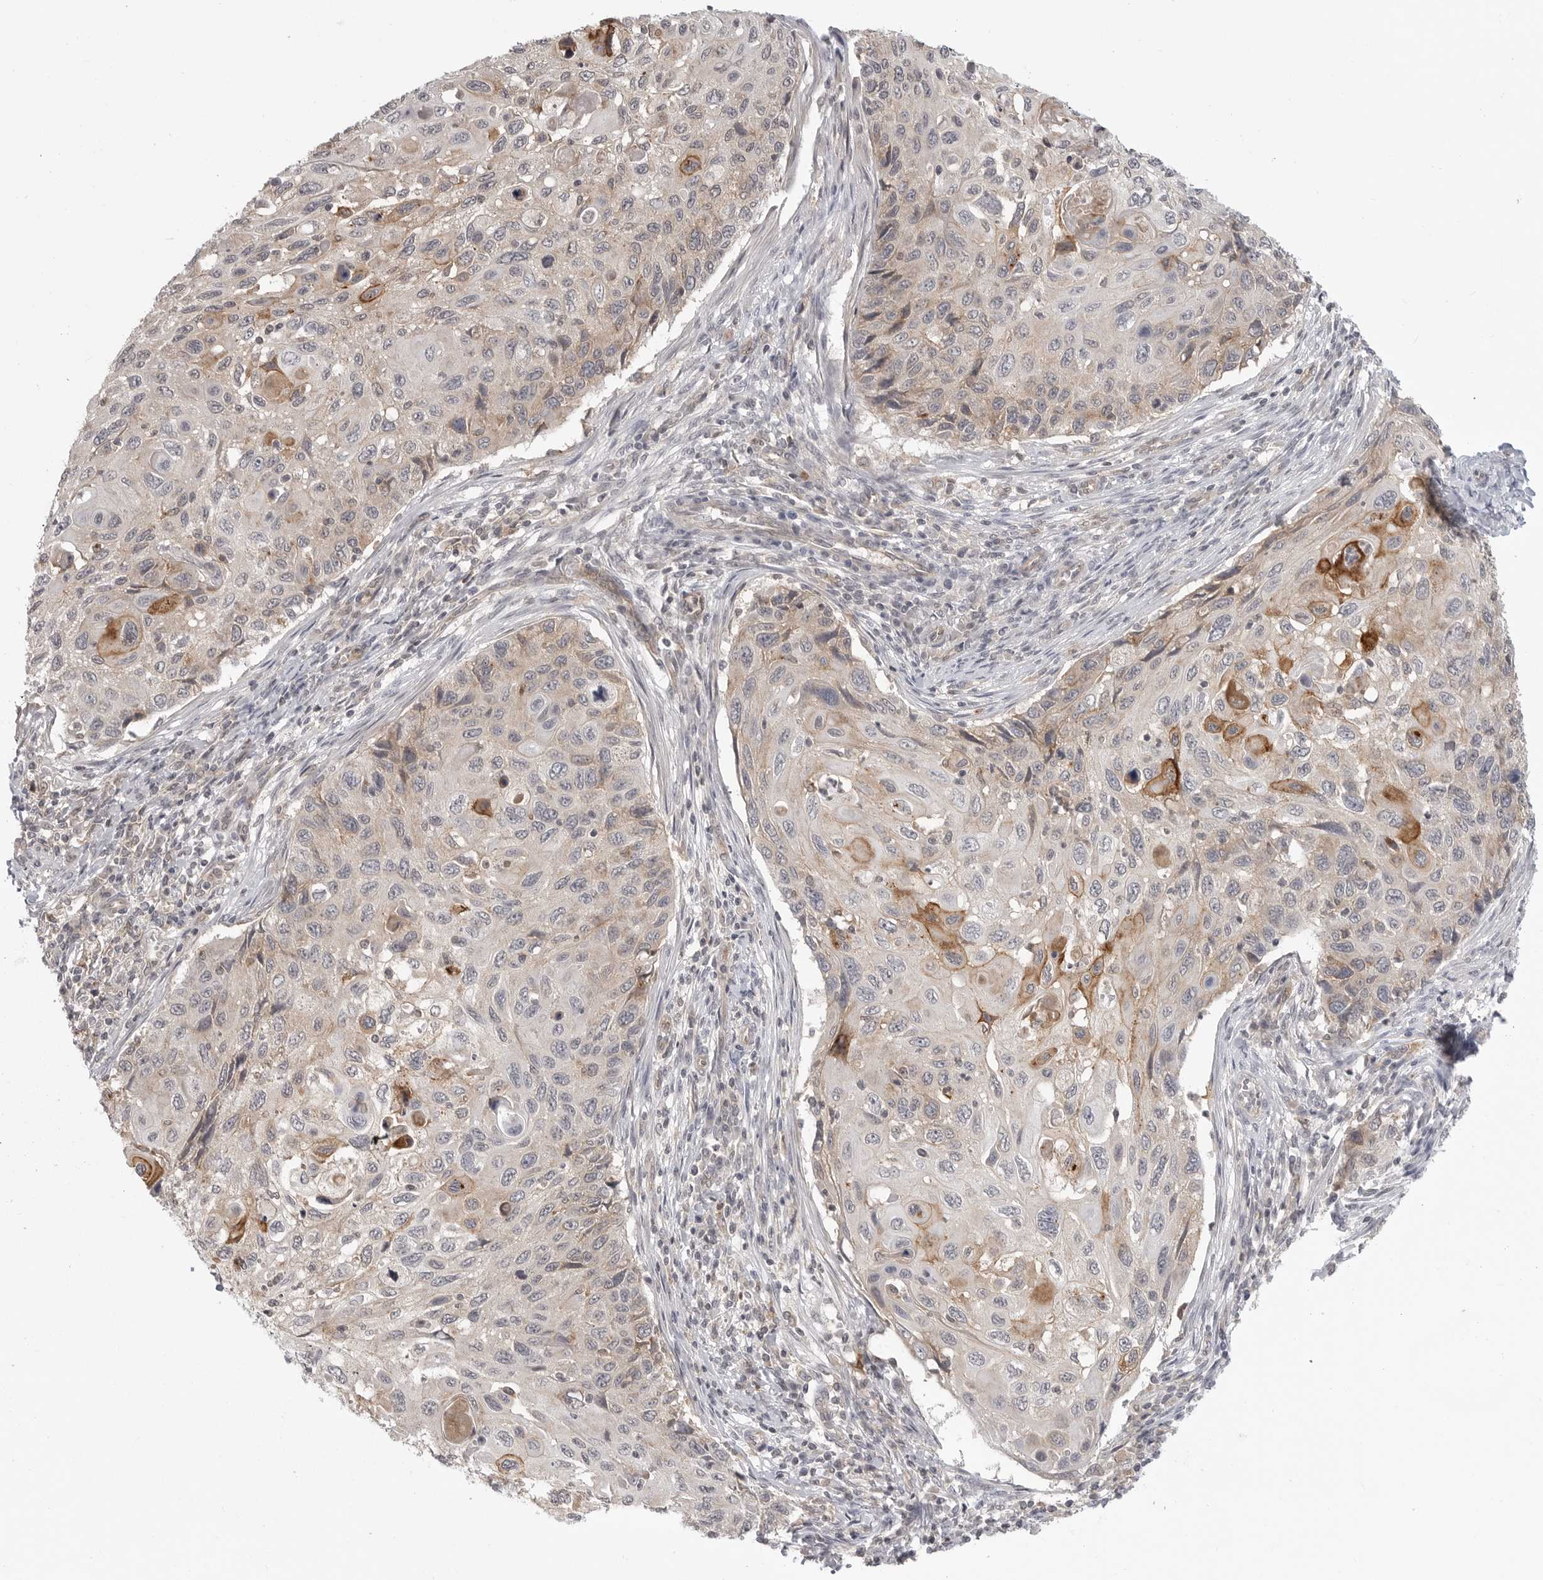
{"staining": {"intensity": "moderate", "quantity": "<25%", "location": "cytoplasmic/membranous"}, "tissue": "cervical cancer", "cell_type": "Tumor cells", "image_type": "cancer", "snomed": [{"axis": "morphology", "description": "Squamous cell carcinoma, NOS"}, {"axis": "topography", "description": "Cervix"}], "caption": "Immunohistochemical staining of squamous cell carcinoma (cervical) reveals moderate cytoplasmic/membranous protein expression in approximately <25% of tumor cells.", "gene": "IFNGR1", "patient": {"sex": "female", "age": 70}}